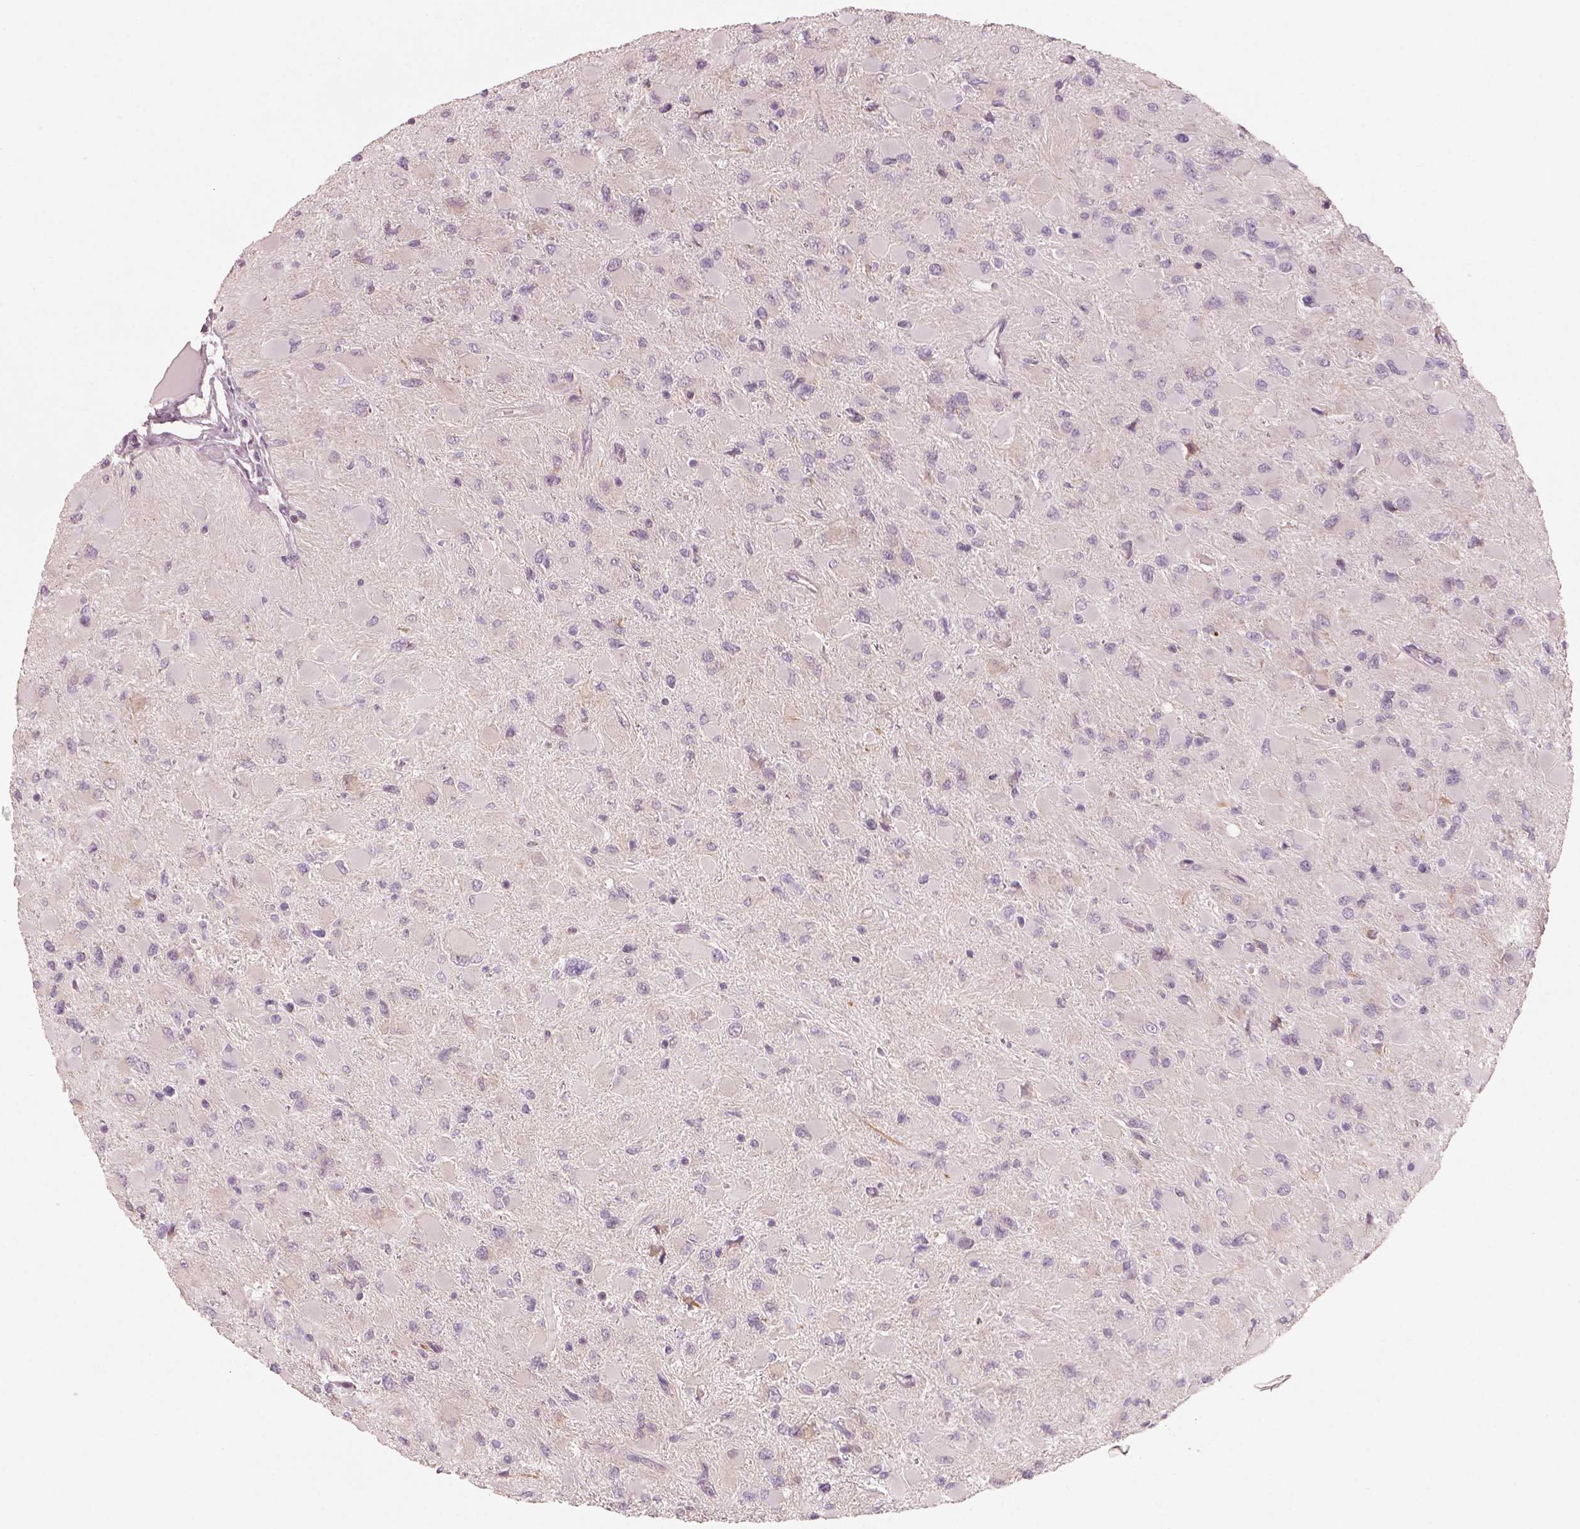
{"staining": {"intensity": "negative", "quantity": "none", "location": "none"}, "tissue": "glioma", "cell_type": "Tumor cells", "image_type": "cancer", "snomed": [{"axis": "morphology", "description": "Glioma, malignant, High grade"}, {"axis": "topography", "description": "Cerebral cortex"}], "caption": "A high-resolution image shows IHC staining of malignant high-grade glioma, which reveals no significant positivity in tumor cells.", "gene": "CDS1", "patient": {"sex": "female", "age": 36}}